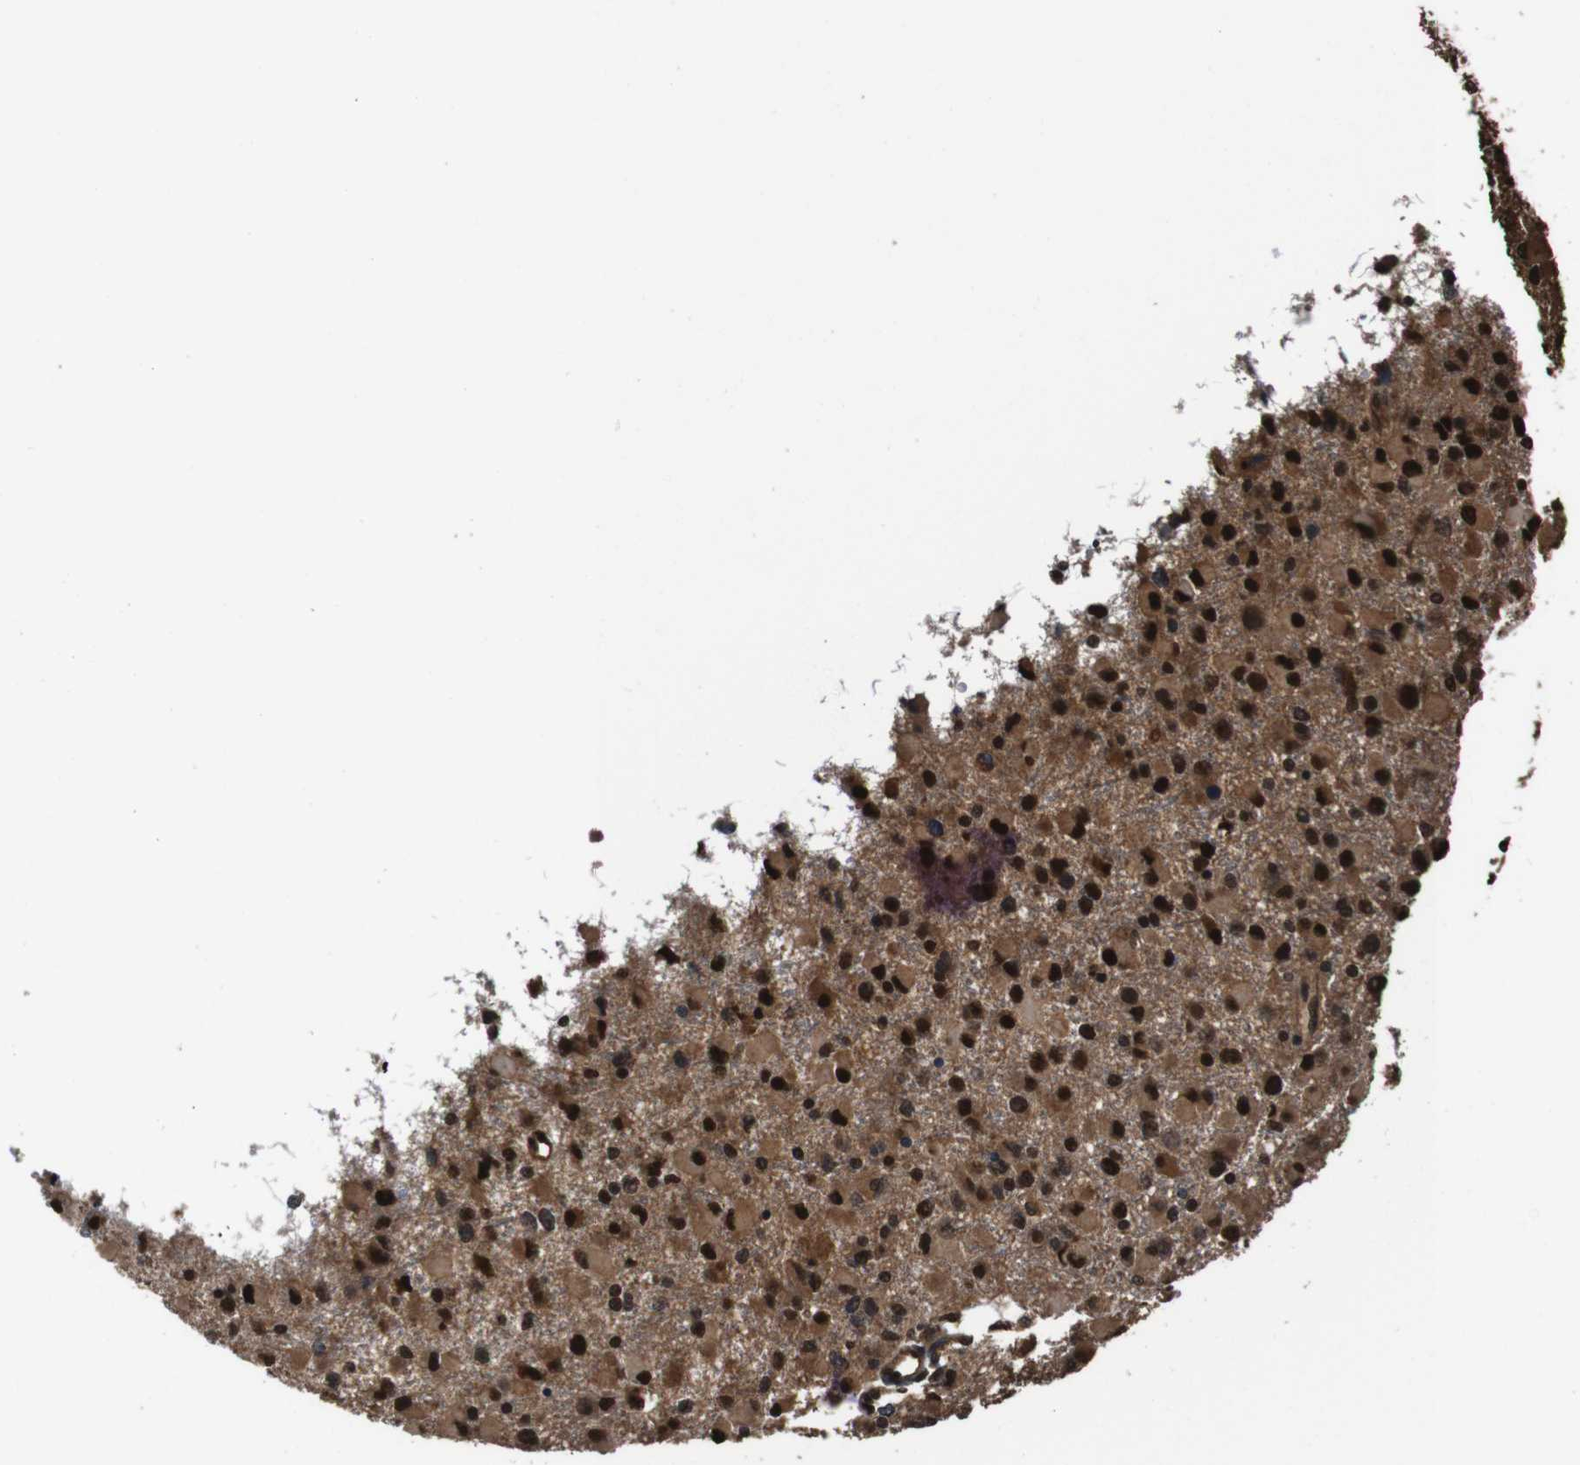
{"staining": {"intensity": "strong", "quantity": ">75%", "location": "cytoplasmic/membranous,nuclear"}, "tissue": "glioma", "cell_type": "Tumor cells", "image_type": "cancer", "snomed": [{"axis": "morphology", "description": "Glioma, malignant, Low grade"}, {"axis": "topography", "description": "Brain"}], "caption": "Immunohistochemical staining of human malignant low-grade glioma exhibits high levels of strong cytoplasmic/membranous and nuclear protein expression in approximately >75% of tumor cells. (brown staining indicates protein expression, while blue staining denotes nuclei).", "gene": "VCP", "patient": {"sex": "male", "age": 42}}